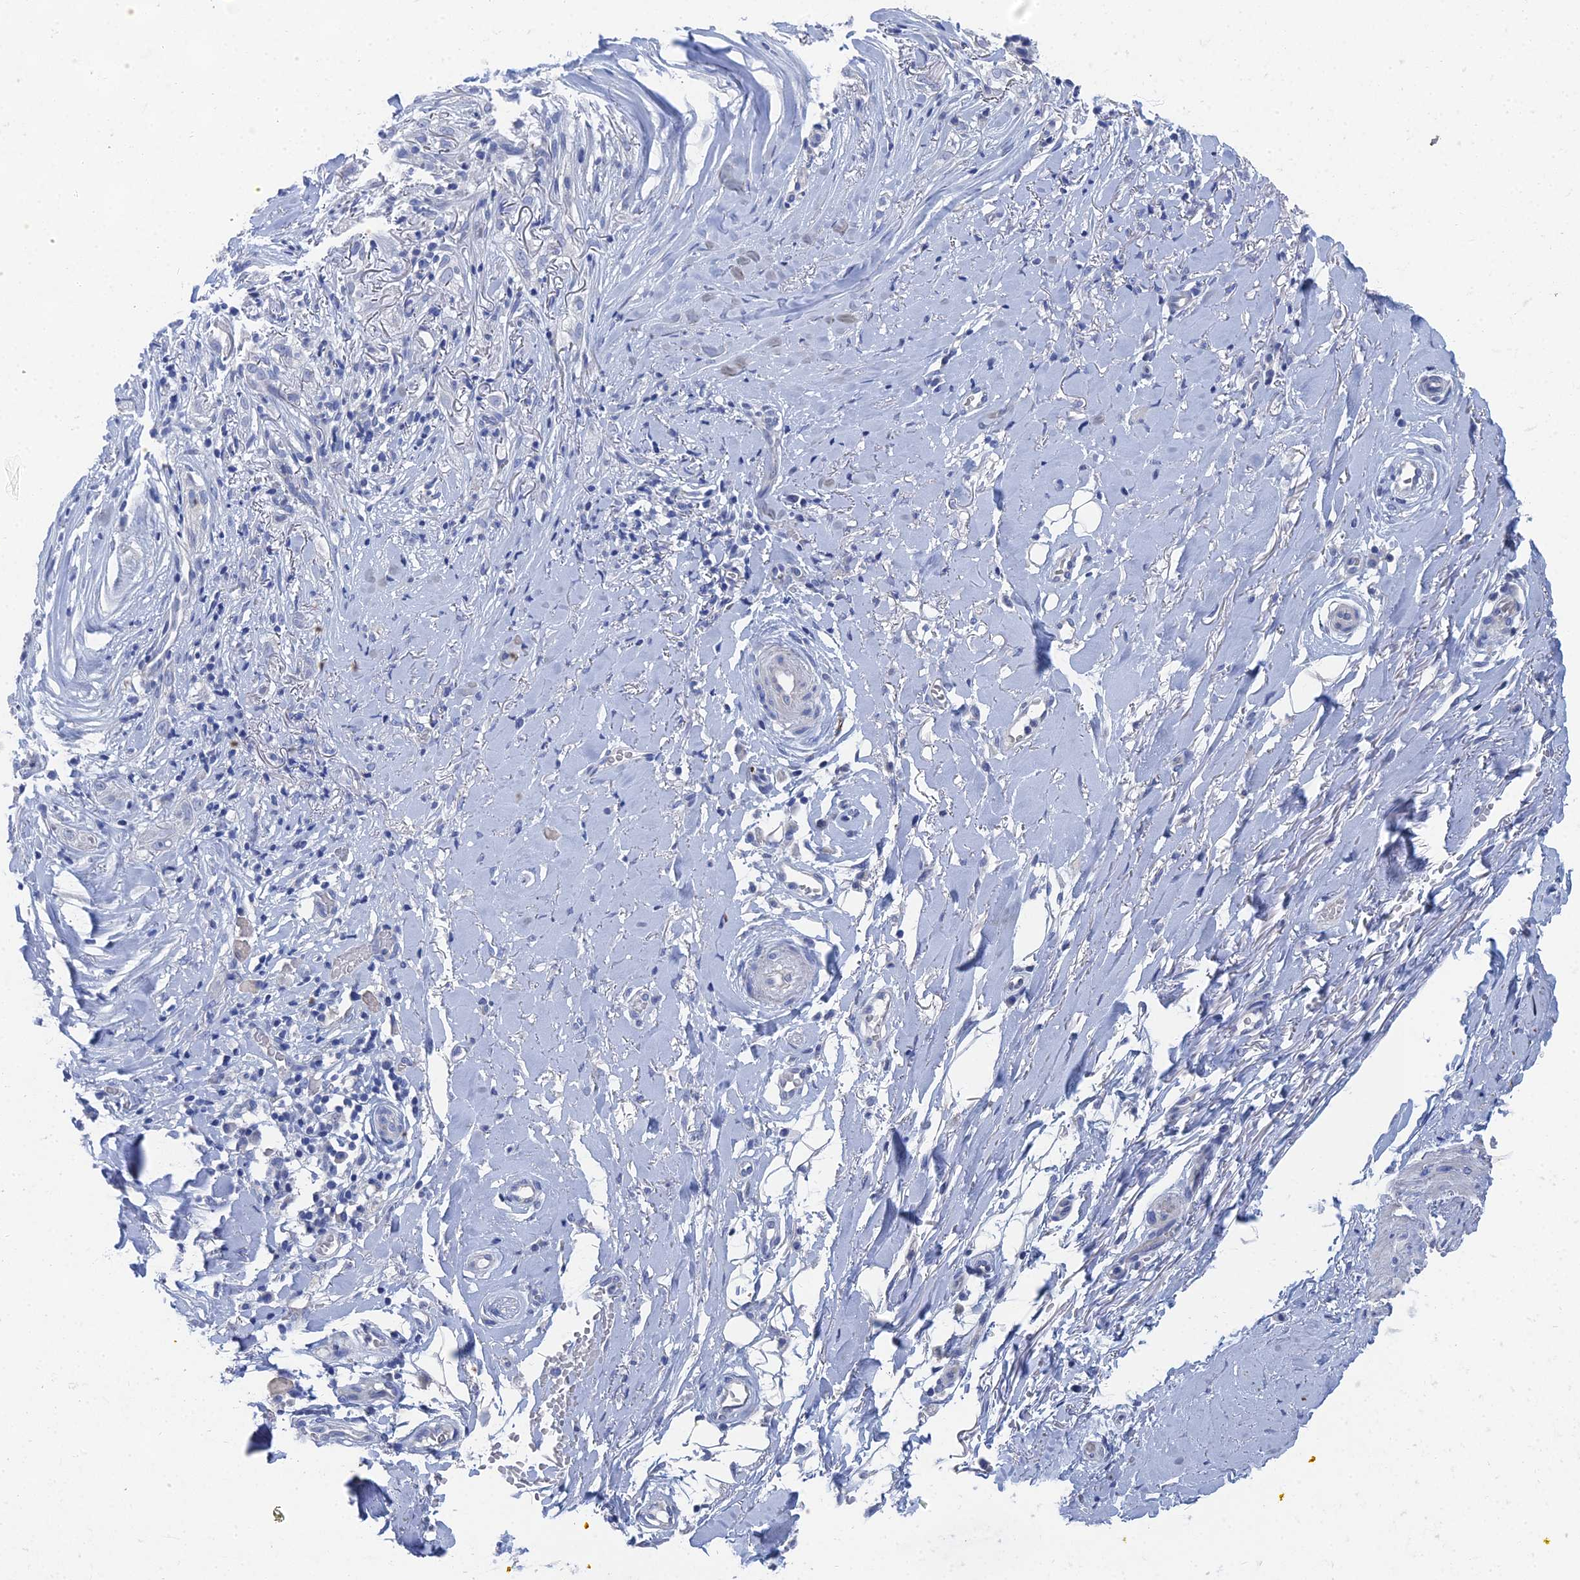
{"staining": {"intensity": "negative", "quantity": "none", "location": "none"}, "tissue": "adipose tissue", "cell_type": "Adipocytes", "image_type": "normal", "snomed": [{"axis": "morphology", "description": "Normal tissue, NOS"}, {"axis": "morphology", "description": "Basal cell carcinoma"}, {"axis": "topography", "description": "Skin"}], "caption": "A high-resolution micrograph shows immunohistochemistry (IHC) staining of benign adipose tissue, which exhibits no significant expression in adipocytes. The staining is performed using DAB (3,3'-diaminobenzidine) brown chromogen with nuclei counter-stained in using hematoxylin.", "gene": "GFAP", "patient": {"sex": "female", "age": 89}}